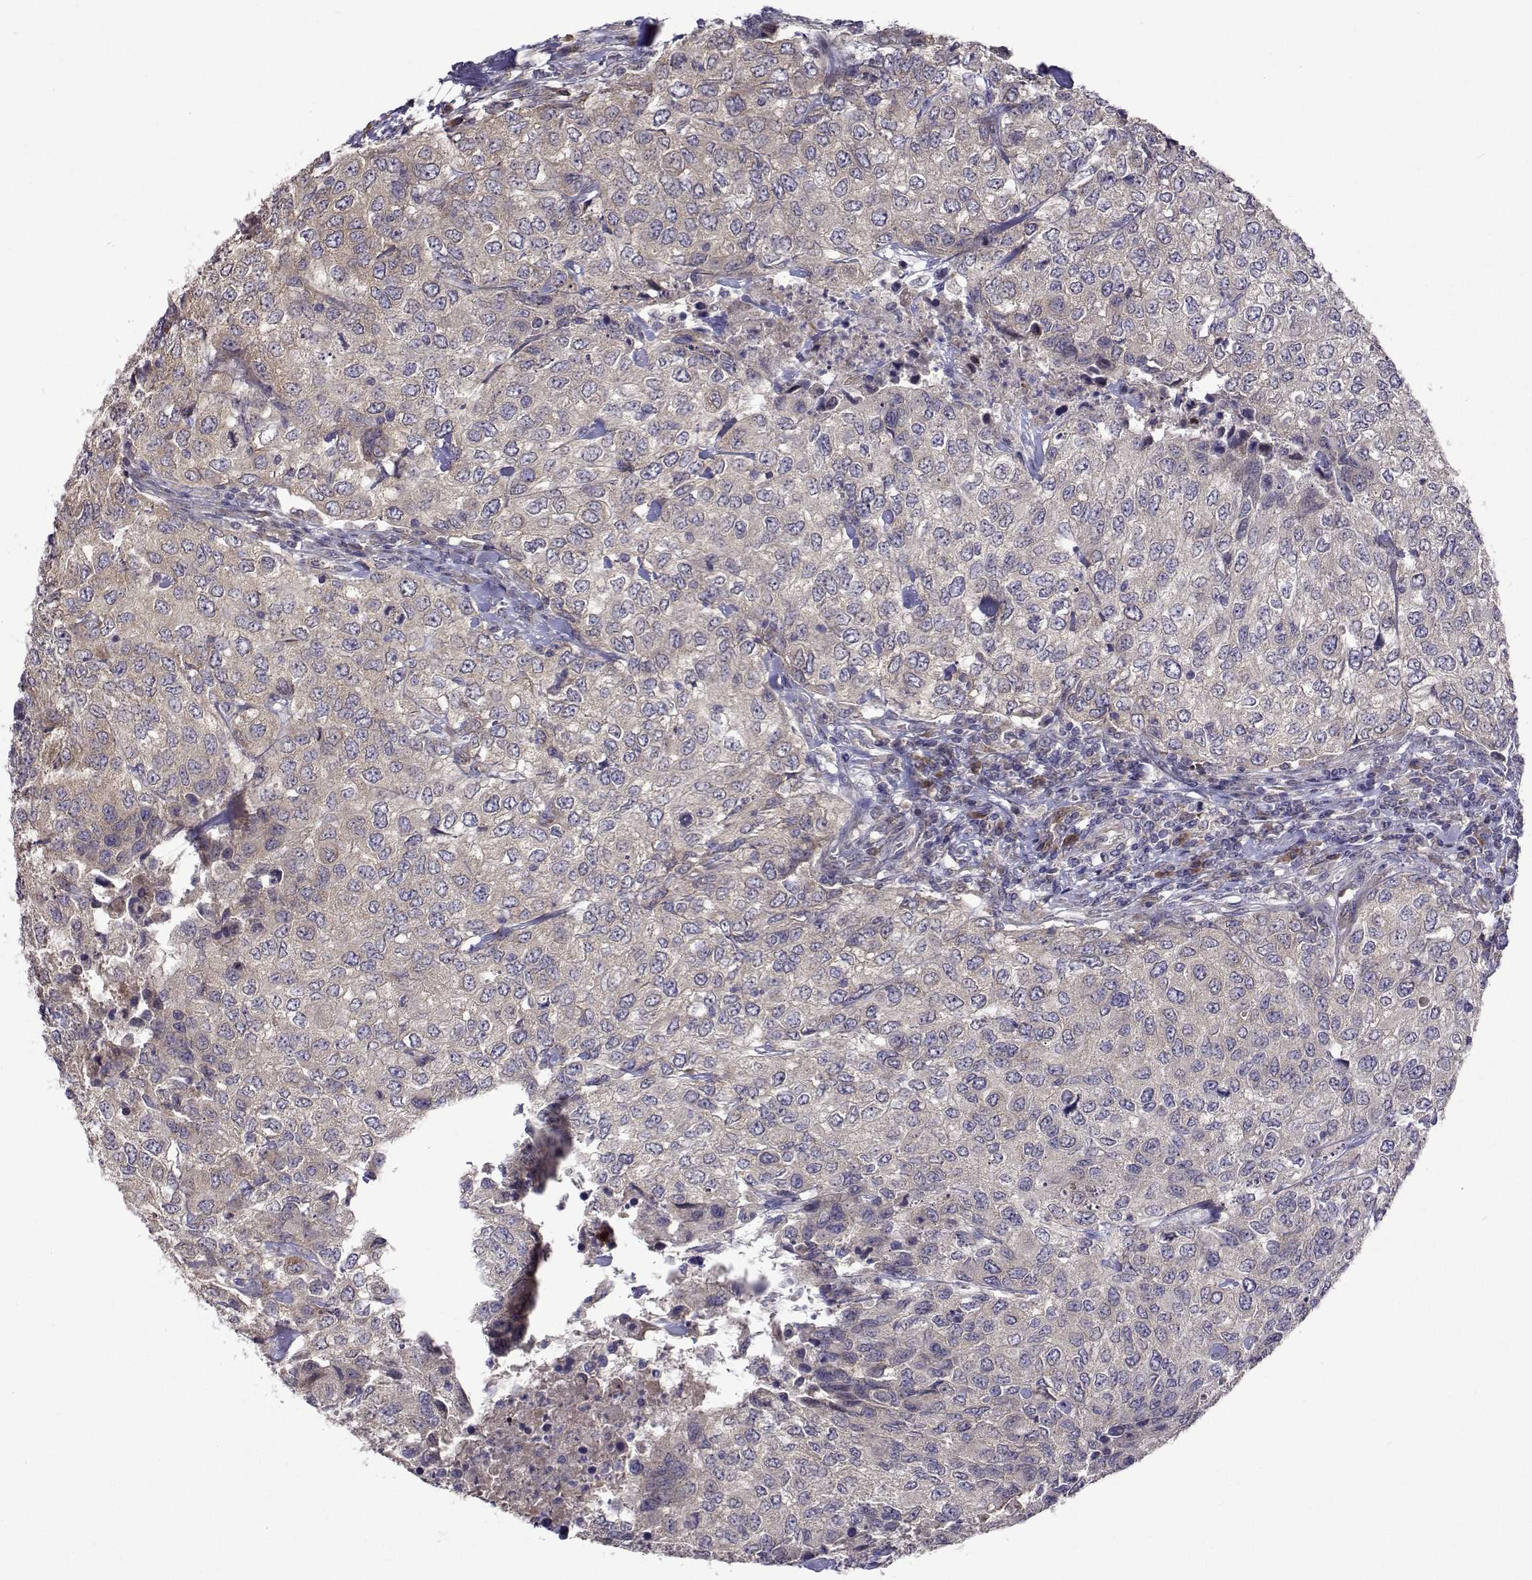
{"staining": {"intensity": "negative", "quantity": "none", "location": "none"}, "tissue": "urothelial cancer", "cell_type": "Tumor cells", "image_type": "cancer", "snomed": [{"axis": "morphology", "description": "Urothelial carcinoma, High grade"}, {"axis": "topography", "description": "Urinary bladder"}], "caption": "IHC micrograph of neoplastic tissue: urothelial carcinoma (high-grade) stained with DAB (3,3'-diaminobenzidine) reveals no significant protein staining in tumor cells.", "gene": "TARBP2", "patient": {"sex": "female", "age": 78}}